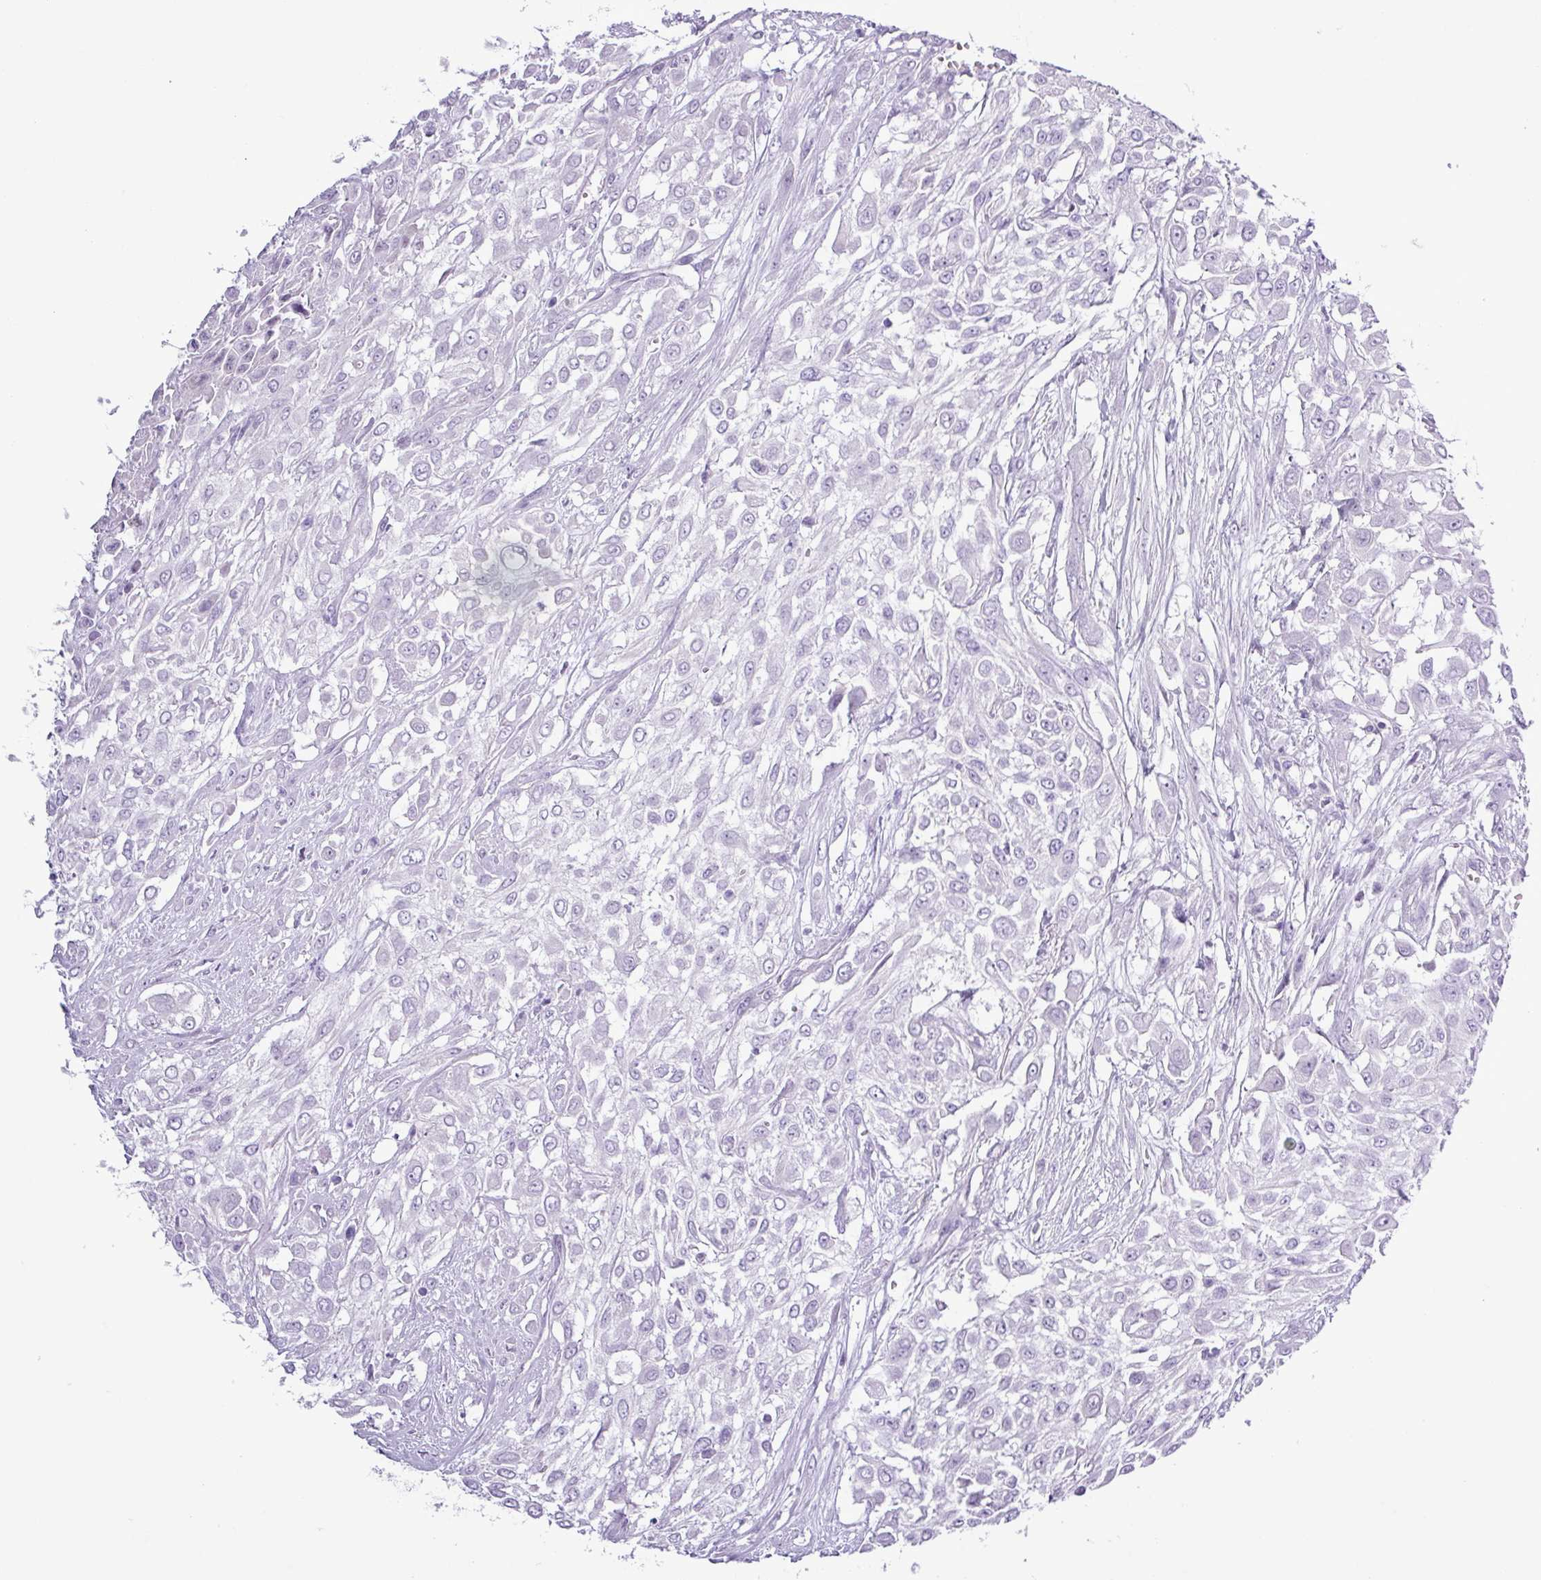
{"staining": {"intensity": "negative", "quantity": "none", "location": "none"}, "tissue": "urothelial cancer", "cell_type": "Tumor cells", "image_type": "cancer", "snomed": [{"axis": "morphology", "description": "Urothelial carcinoma, High grade"}, {"axis": "topography", "description": "Urinary bladder"}], "caption": "The photomicrograph demonstrates no significant positivity in tumor cells of urothelial cancer.", "gene": "ALDH3A1", "patient": {"sex": "male", "age": 57}}